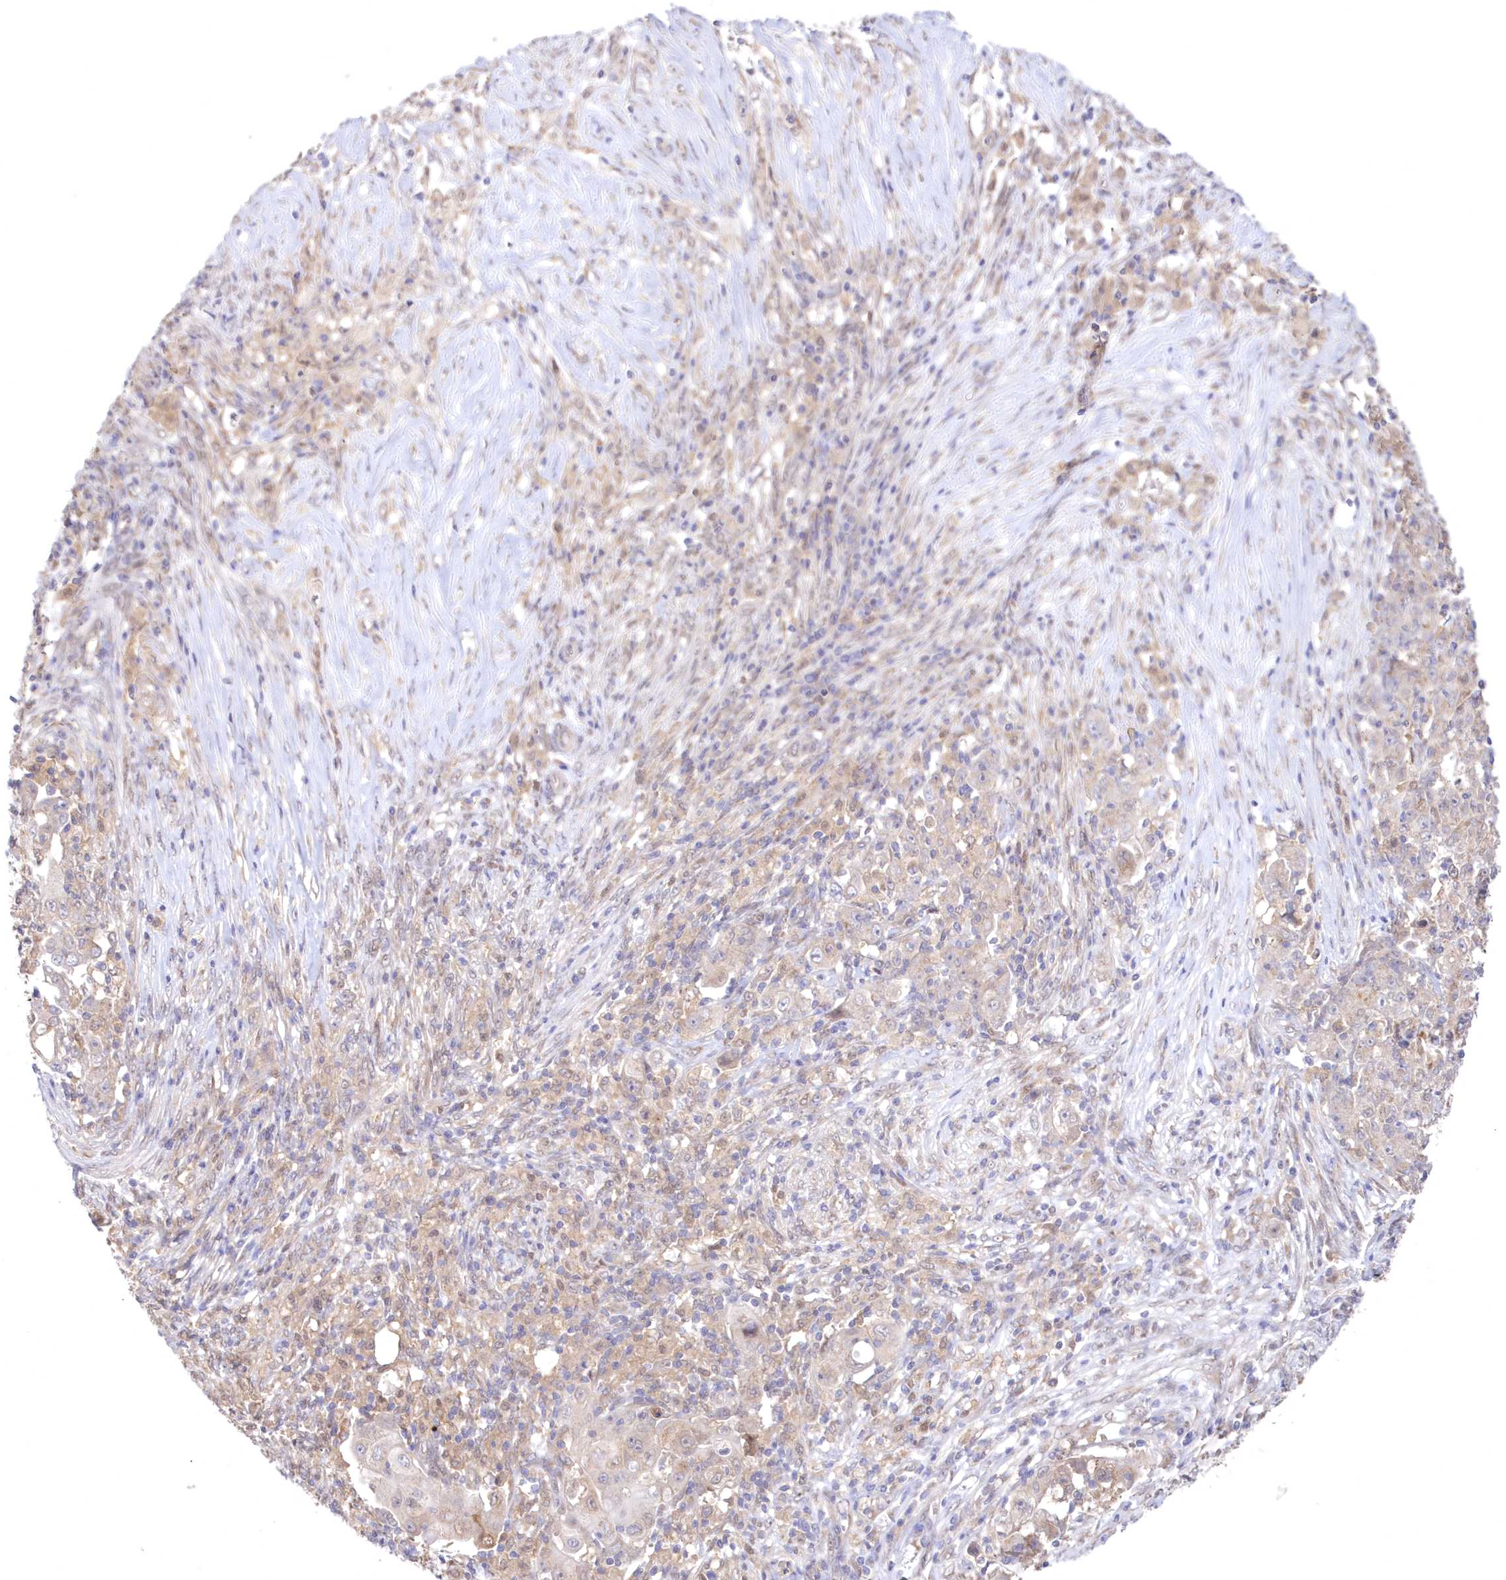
{"staining": {"intensity": "weak", "quantity": "25%-75%", "location": "cytoplasmic/membranous"}, "tissue": "ovarian cancer", "cell_type": "Tumor cells", "image_type": "cancer", "snomed": [{"axis": "morphology", "description": "Carcinoma, endometroid"}, {"axis": "topography", "description": "Ovary"}], "caption": "Ovarian cancer (endometroid carcinoma) stained for a protein reveals weak cytoplasmic/membranous positivity in tumor cells. The staining was performed using DAB, with brown indicating positive protein expression. Nuclei are stained blue with hematoxylin.", "gene": "RNPEP", "patient": {"sex": "female", "age": 42}}